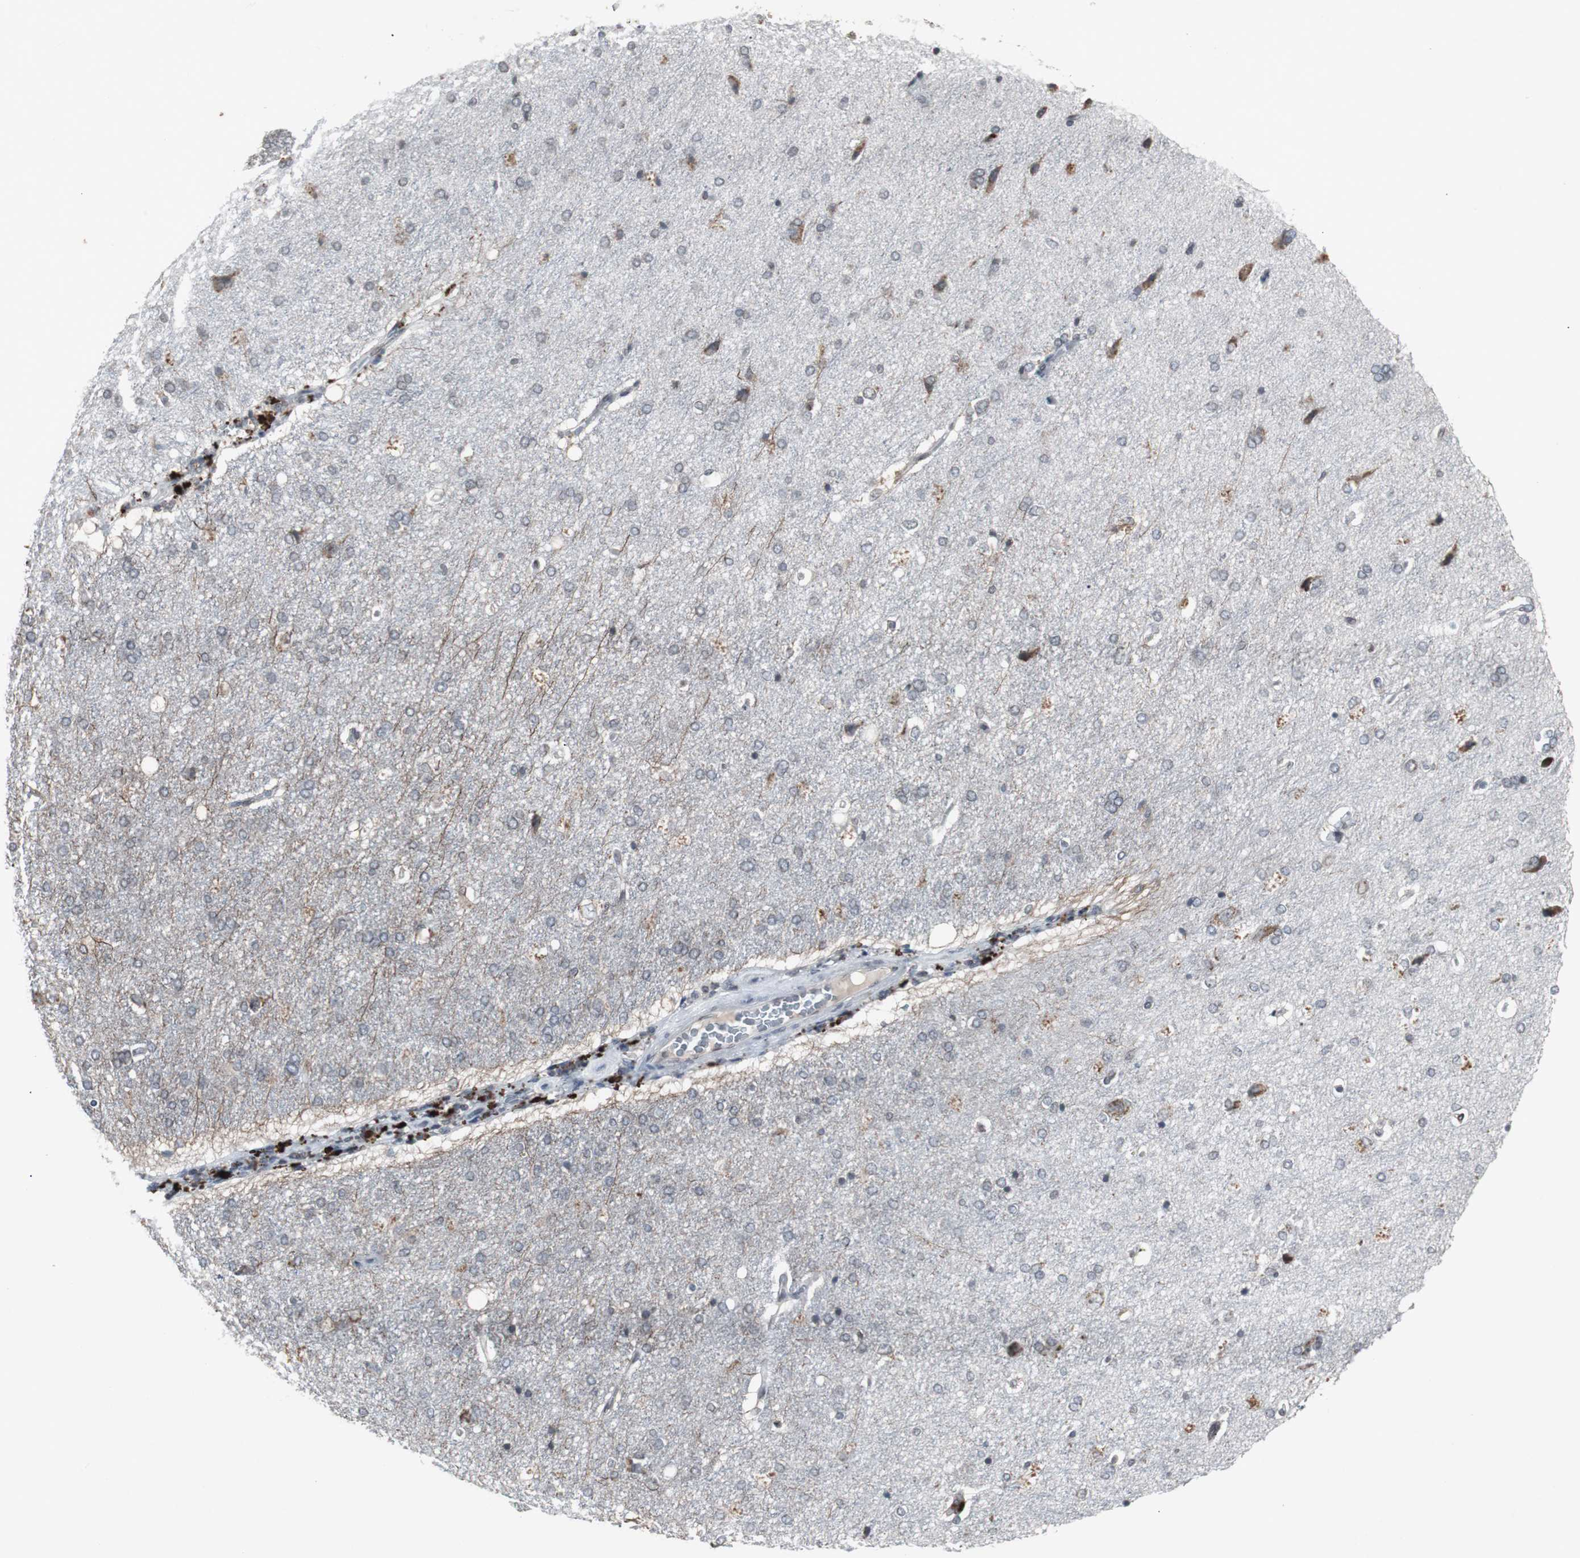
{"staining": {"intensity": "negative", "quantity": "none", "location": "none"}, "tissue": "cerebral cortex", "cell_type": "Endothelial cells", "image_type": "normal", "snomed": [{"axis": "morphology", "description": "Normal tissue, NOS"}, {"axis": "topography", "description": "Cerebral cortex"}], "caption": "Normal cerebral cortex was stained to show a protein in brown. There is no significant expression in endothelial cells.", "gene": "ZNF396", "patient": {"sex": "male", "age": 62}}